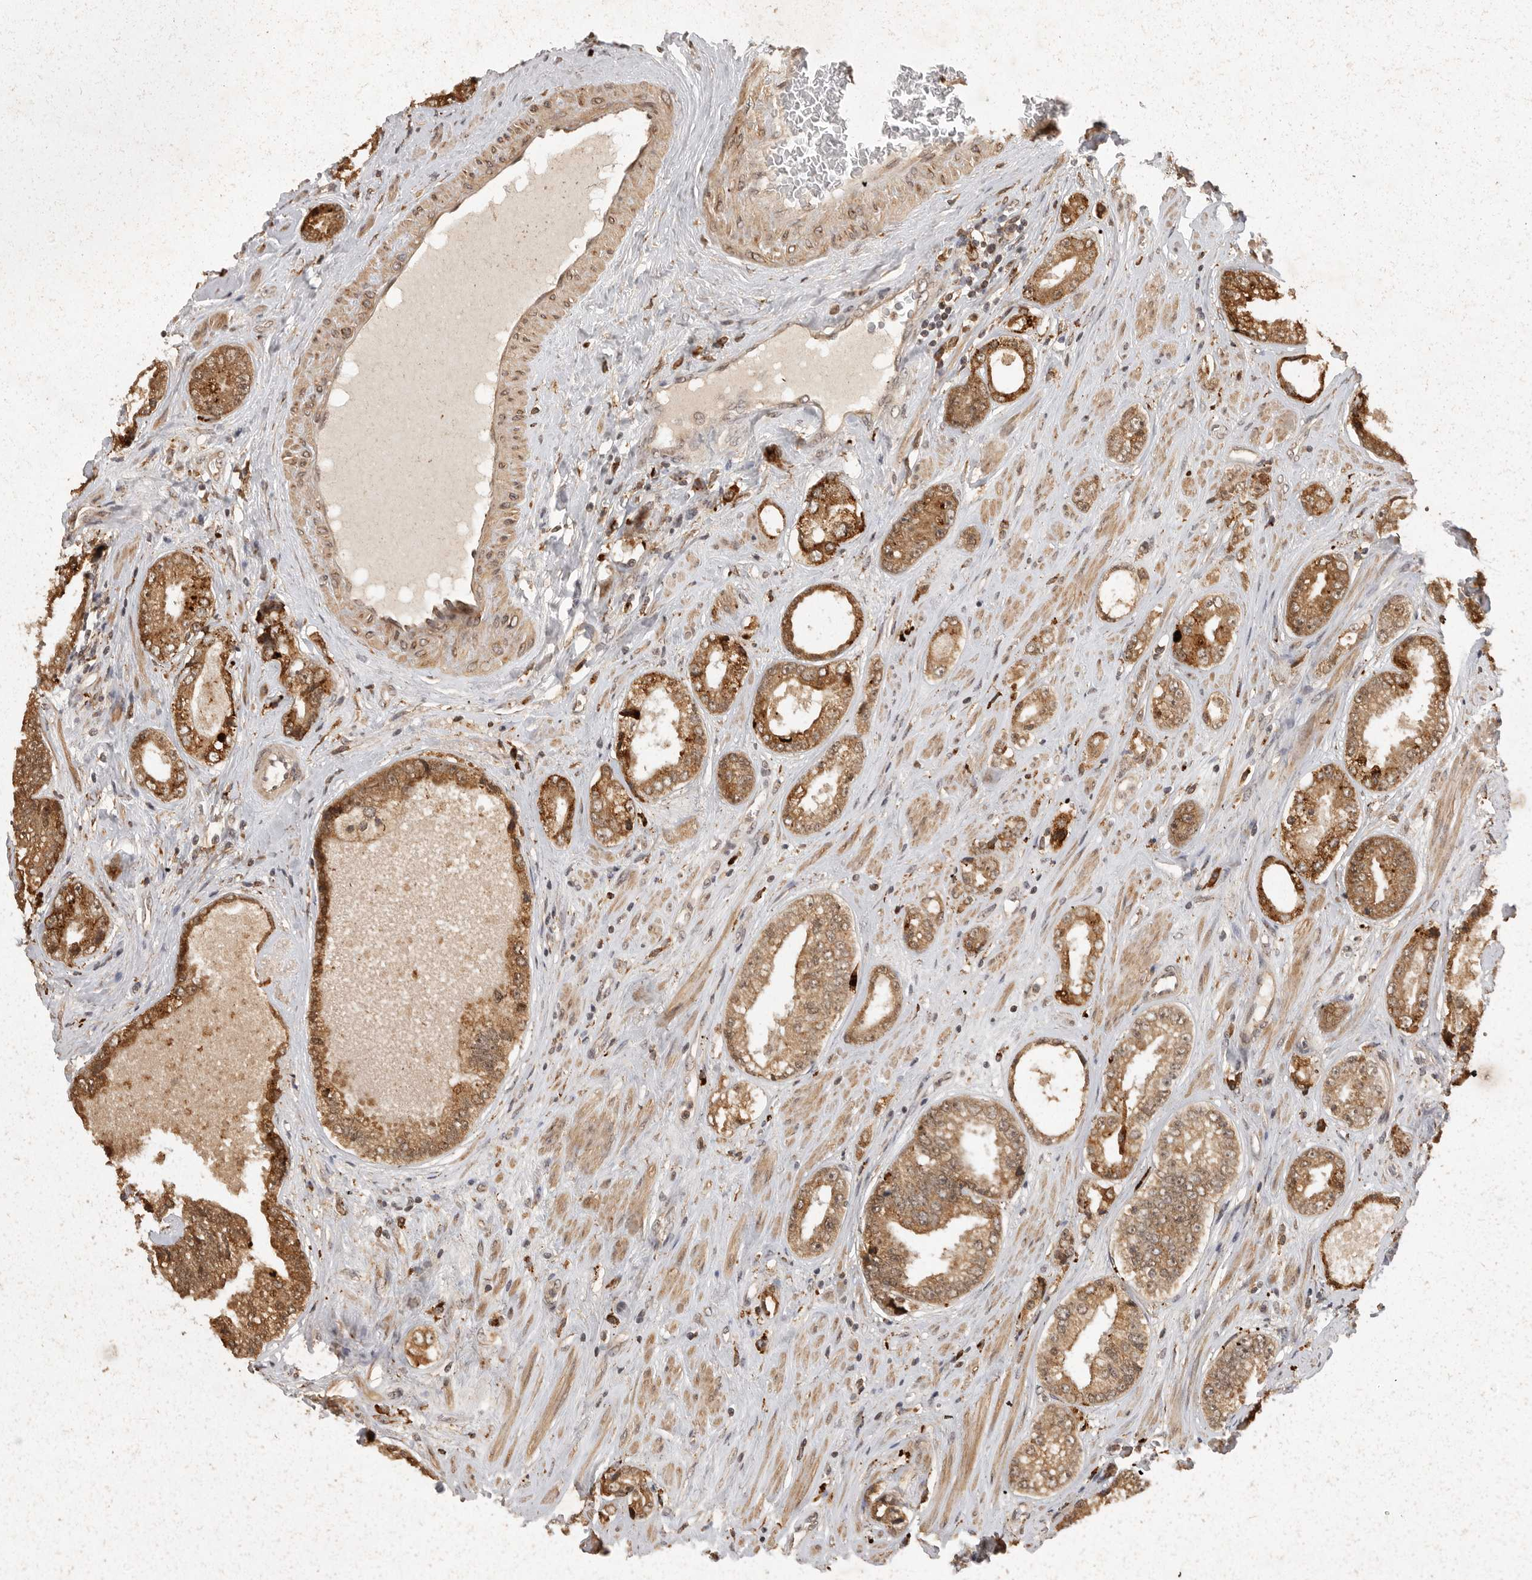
{"staining": {"intensity": "moderate", "quantity": ">75%", "location": "cytoplasmic/membranous"}, "tissue": "prostate cancer", "cell_type": "Tumor cells", "image_type": "cancer", "snomed": [{"axis": "morphology", "description": "Adenocarcinoma, High grade"}, {"axis": "topography", "description": "Prostate"}], "caption": "IHC staining of prostate cancer, which exhibits medium levels of moderate cytoplasmic/membranous staining in about >75% of tumor cells indicating moderate cytoplasmic/membranous protein expression. The staining was performed using DAB (3,3'-diaminobenzidine) (brown) for protein detection and nuclei were counterstained in hematoxylin (blue).", "gene": "ZNF83", "patient": {"sex": "male", "age": 61}}